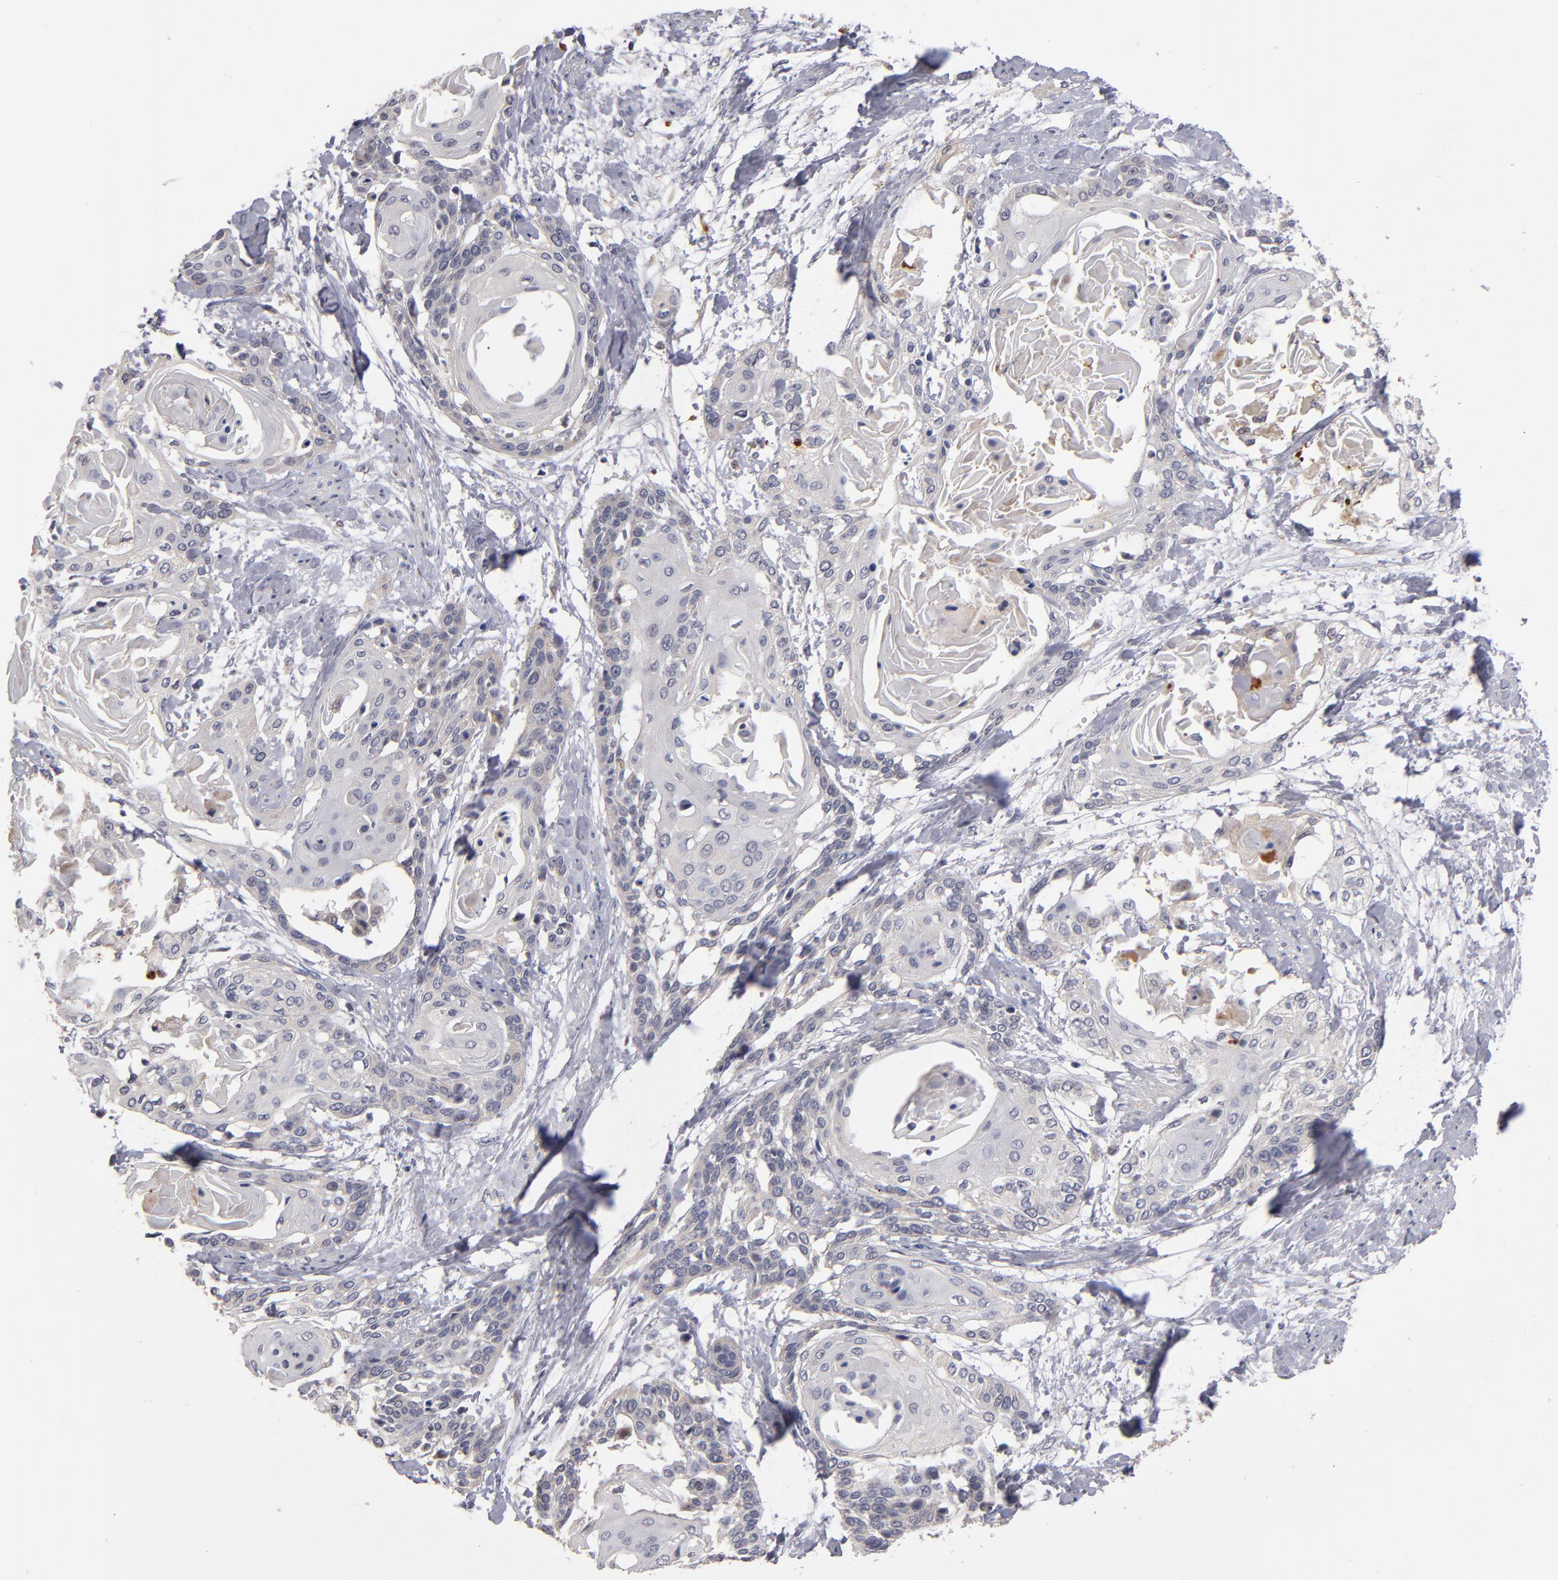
{"staining": {"intensity": "weak", "quantity": "<25%", "location": "cytoplasmic/membranous"}, "tissue": "cervical cancer", "cell_type": "Tumor cells", "image_type": "cancer", "snomed": [{"axis": "morphology", "description": "Squamous cell carcinoma, NOS"}, {"axis": "topography", "description": "Cervix"}], "caption": "This is an immunohistochemistry image of human cervical cancer (squamous cell carcinoma). There is no expression in tumor cells.", "gene": "EXD2", "patient": {"sex": "female", "age": 57}}